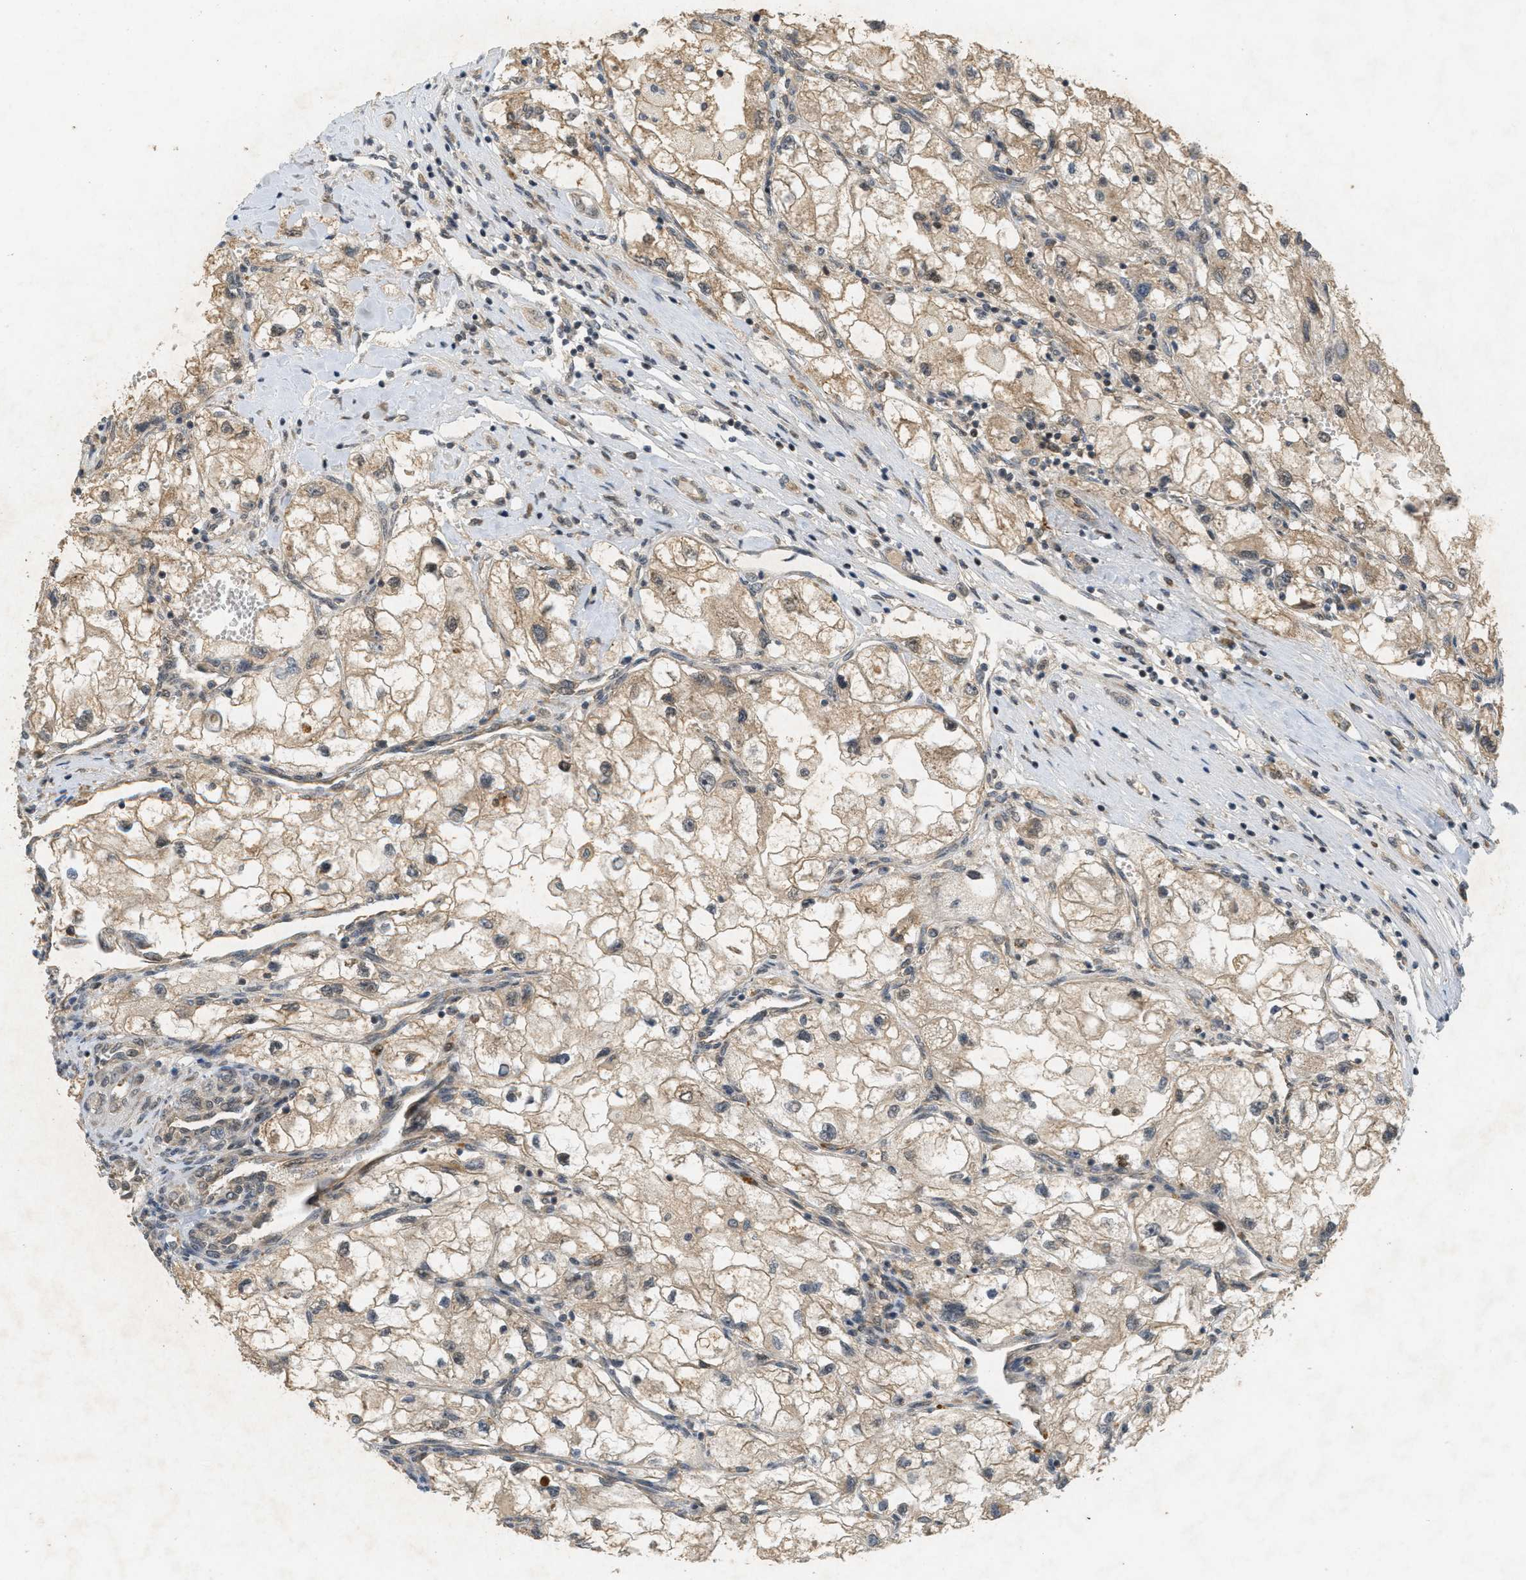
{"staining": {"intensity": "moderate", "quantity": ">75%", "location": "cytoplasmic/membranous"}, "tissue": "renal cancer", "cell_type": "Tumor cells", "image_type": "cancer", "snomed": [{"axis": "morphology", "description": "Adenocarcinoma, NOS"}, {"axis": "topography", "description": "Kidney"}], "caption": "A micrograph showing moderate cytoplasmic/membranous expression in about >75% of tumor cells in renal cancer (adenocarcinoma), as visualized by brown immunohistochemical staining.", "gene": "PRKD1", "patient": {"sex": "female", "age": 70}}